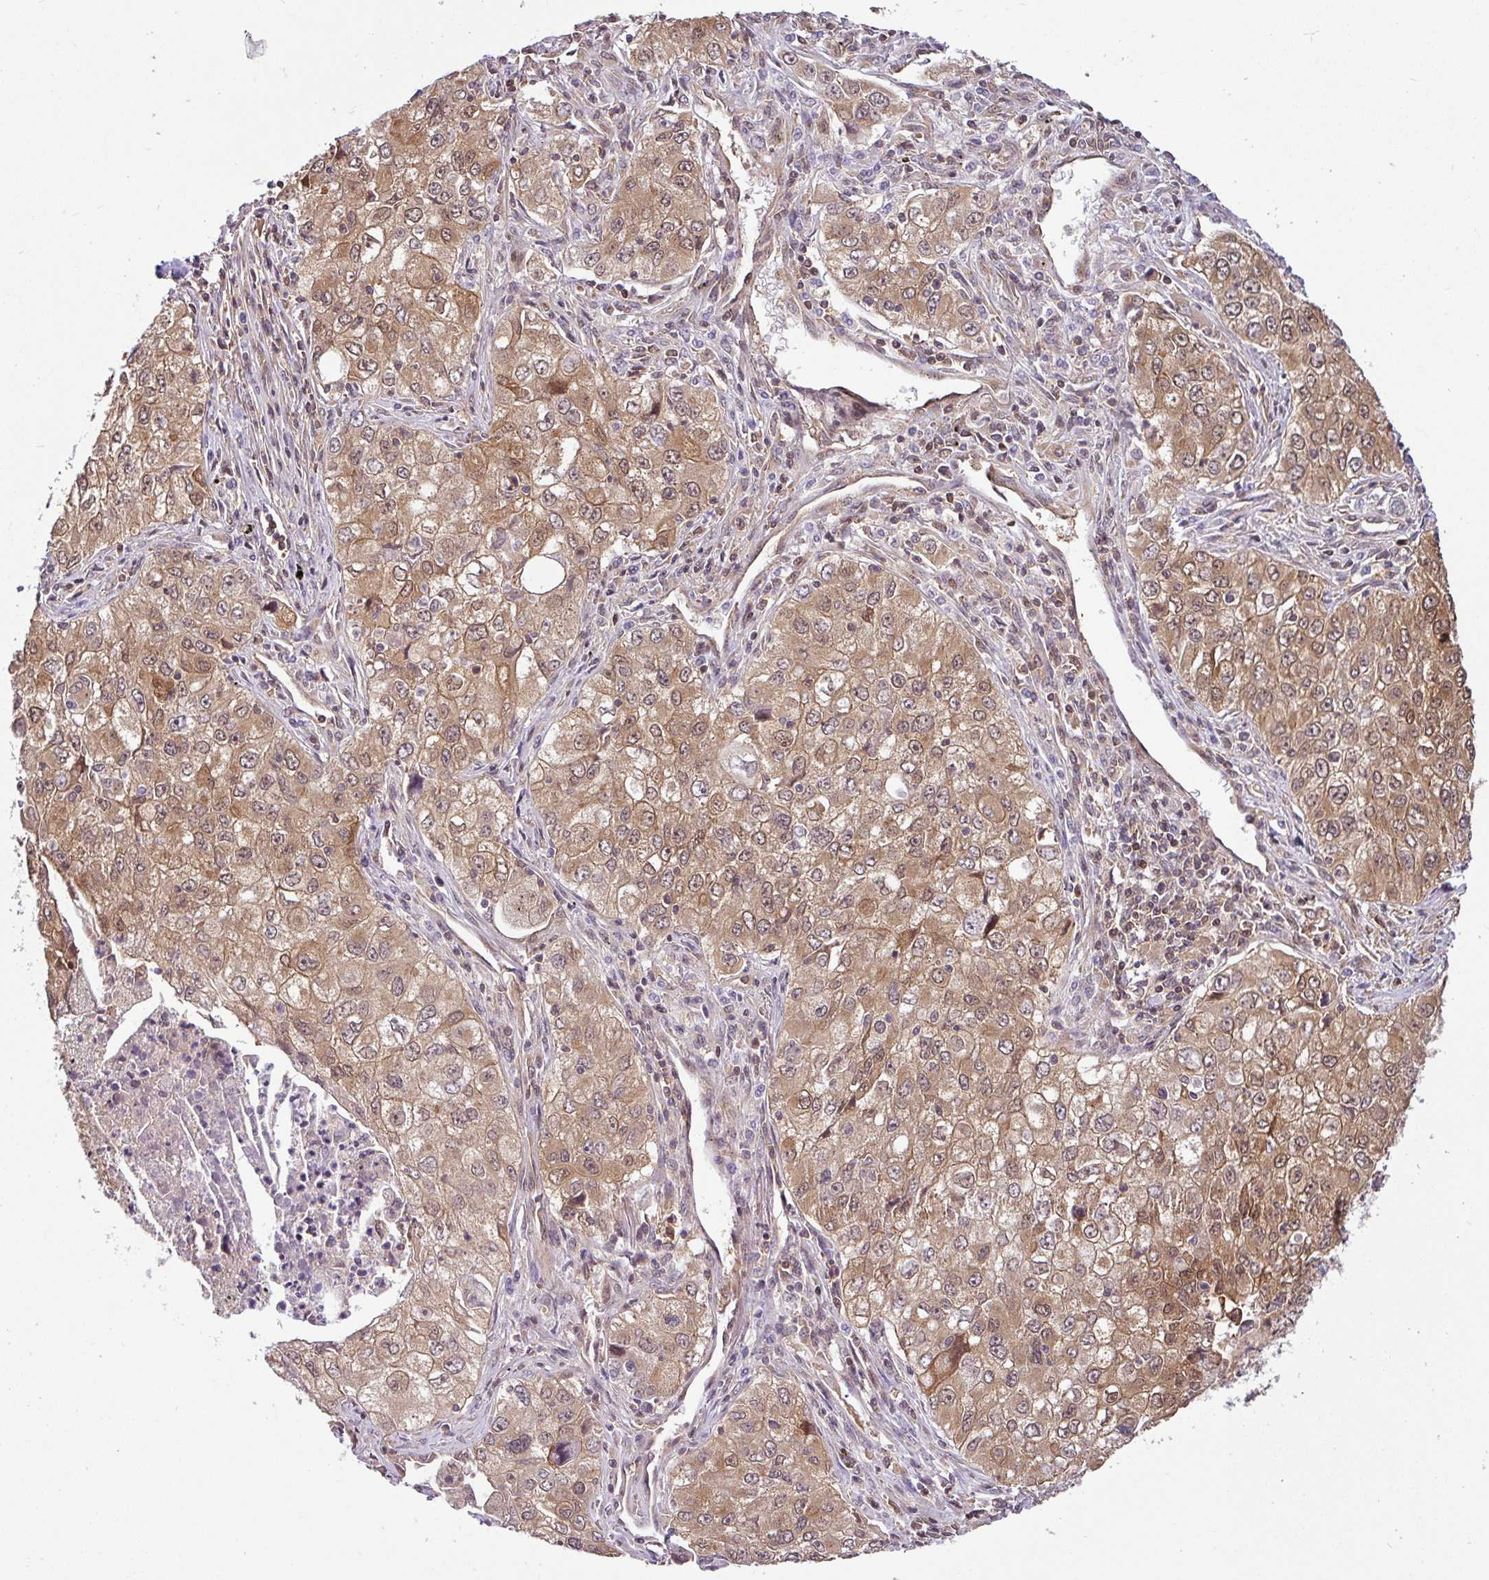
{"staining": {"intensity": "moderate", "quantity": ">75%", "location": "cytoplasmic/membranous,nuclear"}, "tissue": "lung cancer", "cell_type": "Tumor cells", "image_type": "cancer", "snomed": [{"axis": "morphology", "description": "Adenocarcinoma, NOS"}, {"axis": "morphology", "description": "Adenocarcinoma, metastatic, NOS"}, {"axis": "topography", "description": "Lymph node"}, {"axis": "topography", "description": "Lung"}], "caption": "Immunohistochemical staining of lung cancer demonstrates medium levels of moderate cytoplasmic/membranous and nuclear protein expression in about >75% of tumor cells.", "gene": "SHB", "patient": {"sex": "female", "age": 42}}